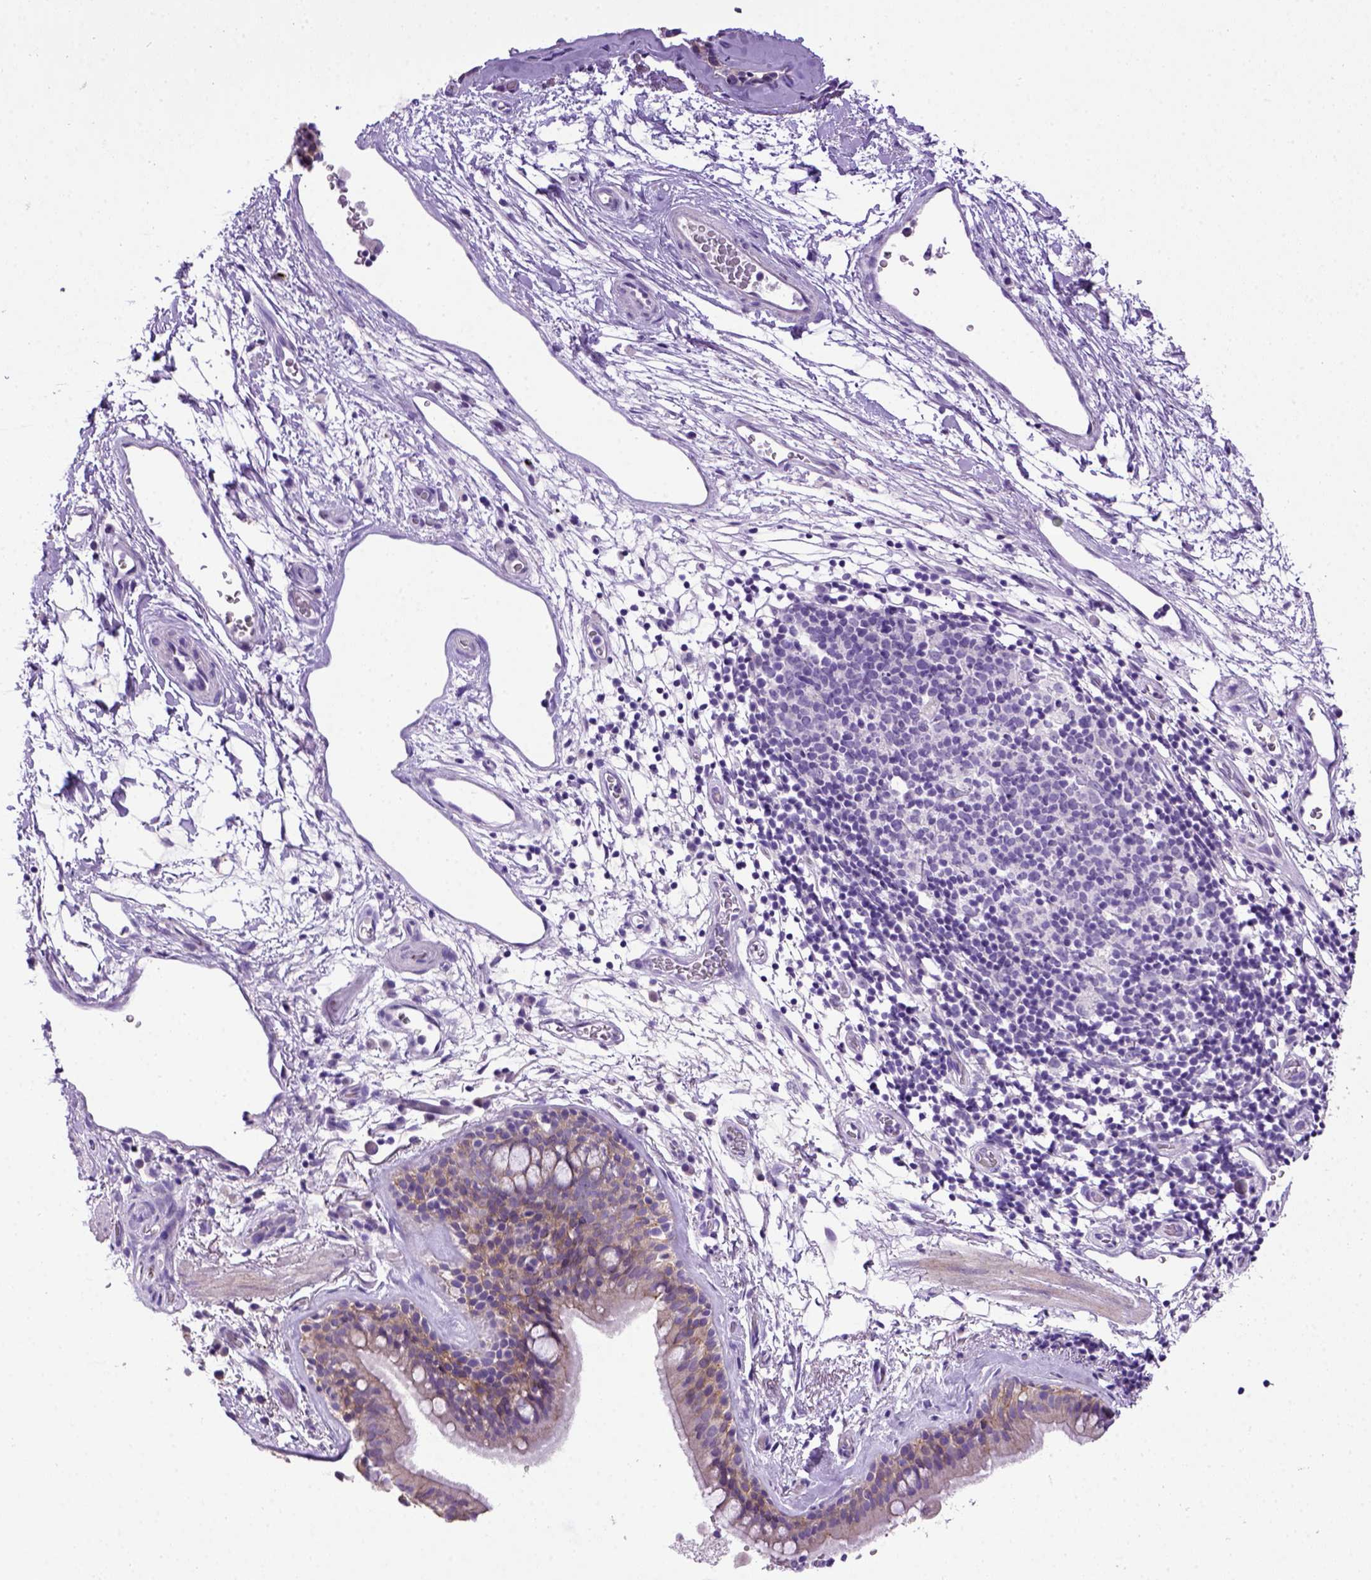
{"staining": {"intensity": "weak", "quantity": "25%-75%", "location": "cytoplasmic/membranous"}, "tissue": "bronchus", "cell_type": "Respiratory epithelial cells", "image_type": "normal", "snomed": [{"axis": "morphology", "description": "Normal tissue, NOS"}, {"axis": "topography", "description": "Cartilage tissue"}, {"axis": "topography", "description": "Bronchus"}], "caption": "Bronchus stained with a brown dye demonstrates weak cytoplasmic/membranous positive expression in about 25%-75% of respiratory epithelial cells.", "gene": "CDH1", "patient": {"sex": "male", "age": 58}}